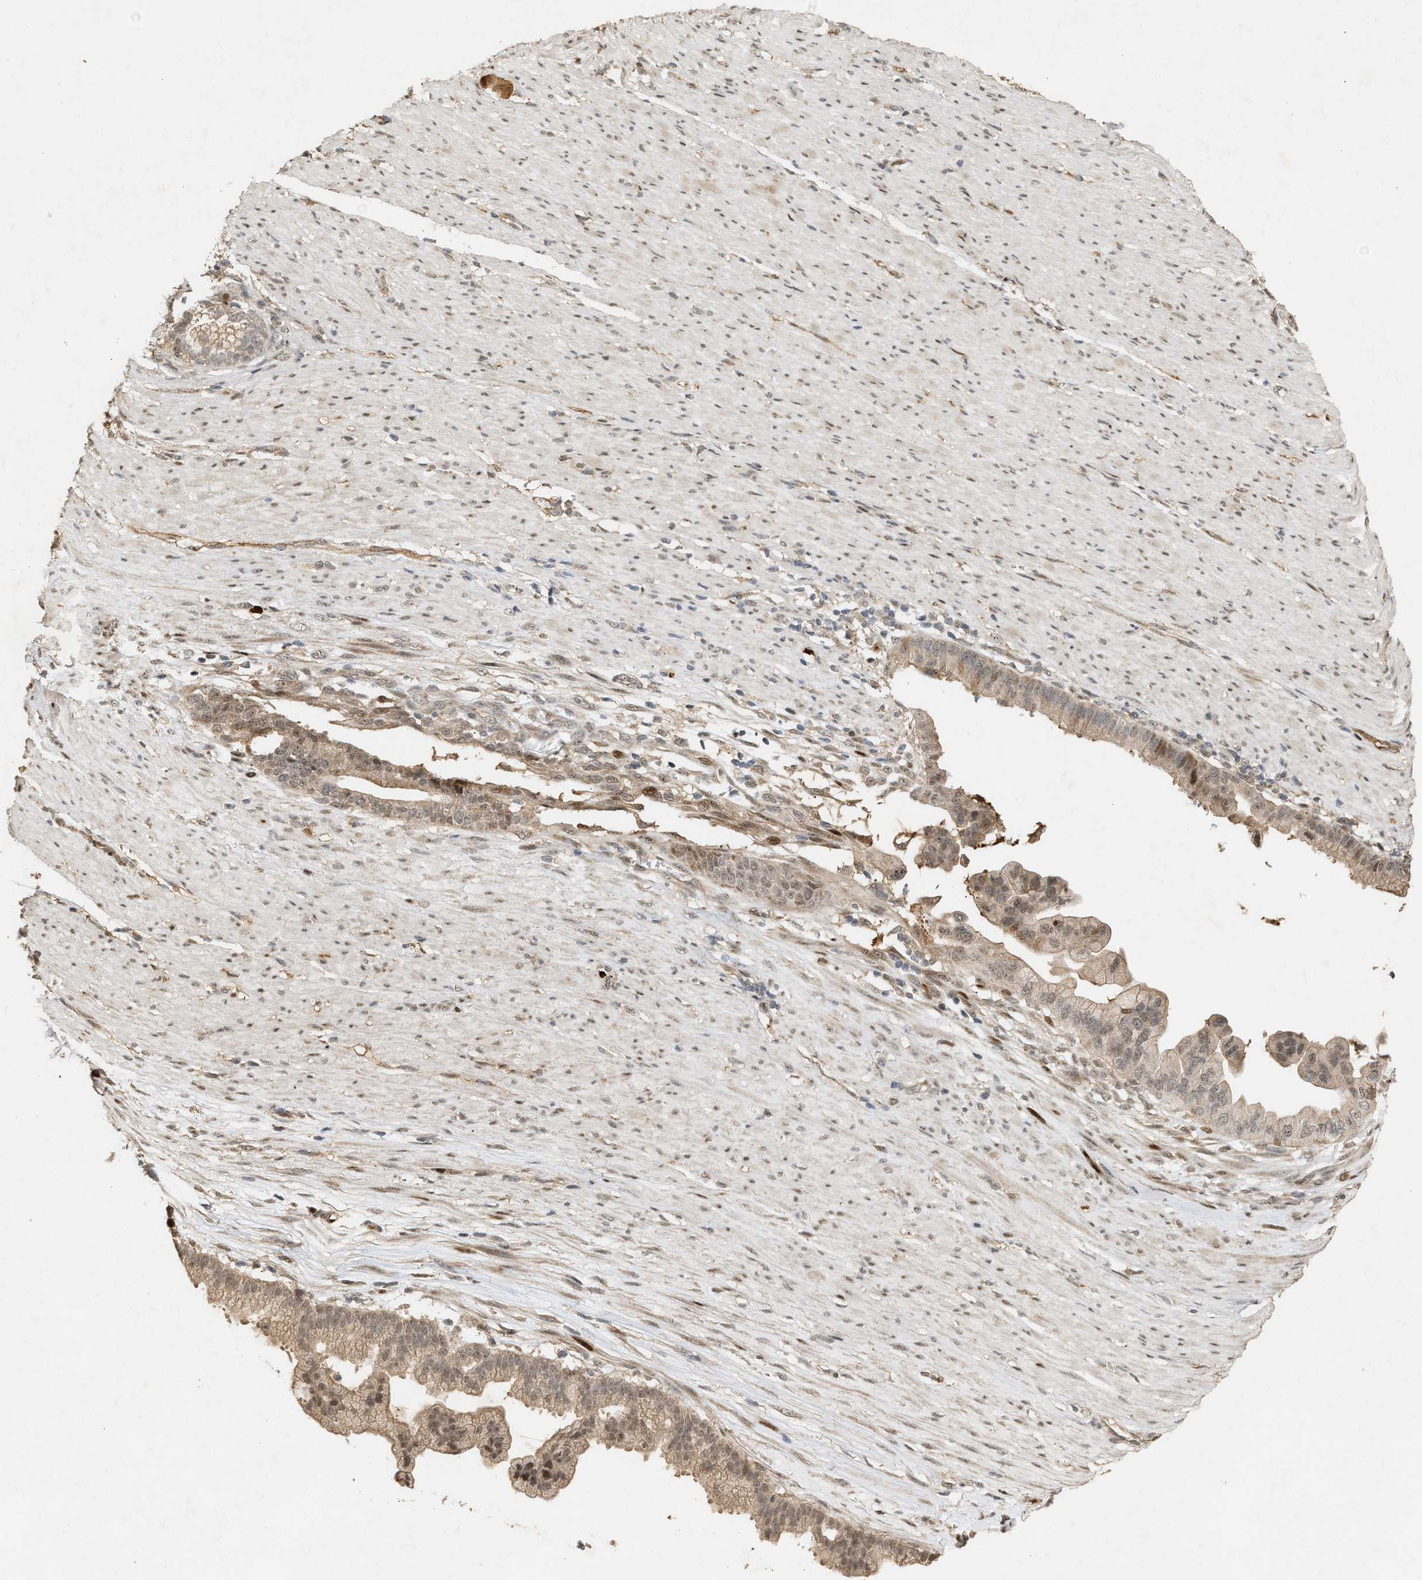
{"staining": {"intensity": "weak", "quantity": "<25%", "location": "cytoplasmic/membranous,nuclear"}, "tissue": "pancreatic cancer", "cell_type": "Tumor cells", "image_type": "cancer", "snomed": [{"axis": "morphology", "description": "Adenocarcinoma, NOS"}, {"axis": "topography", "description": "Pancreas"}], "caption": "Histopathology image shows no protein expression in tumor cells of pancreatic cancer tissue.", "gene": "ZFAND5", "patient": {"sex": "male", "age": 69}}